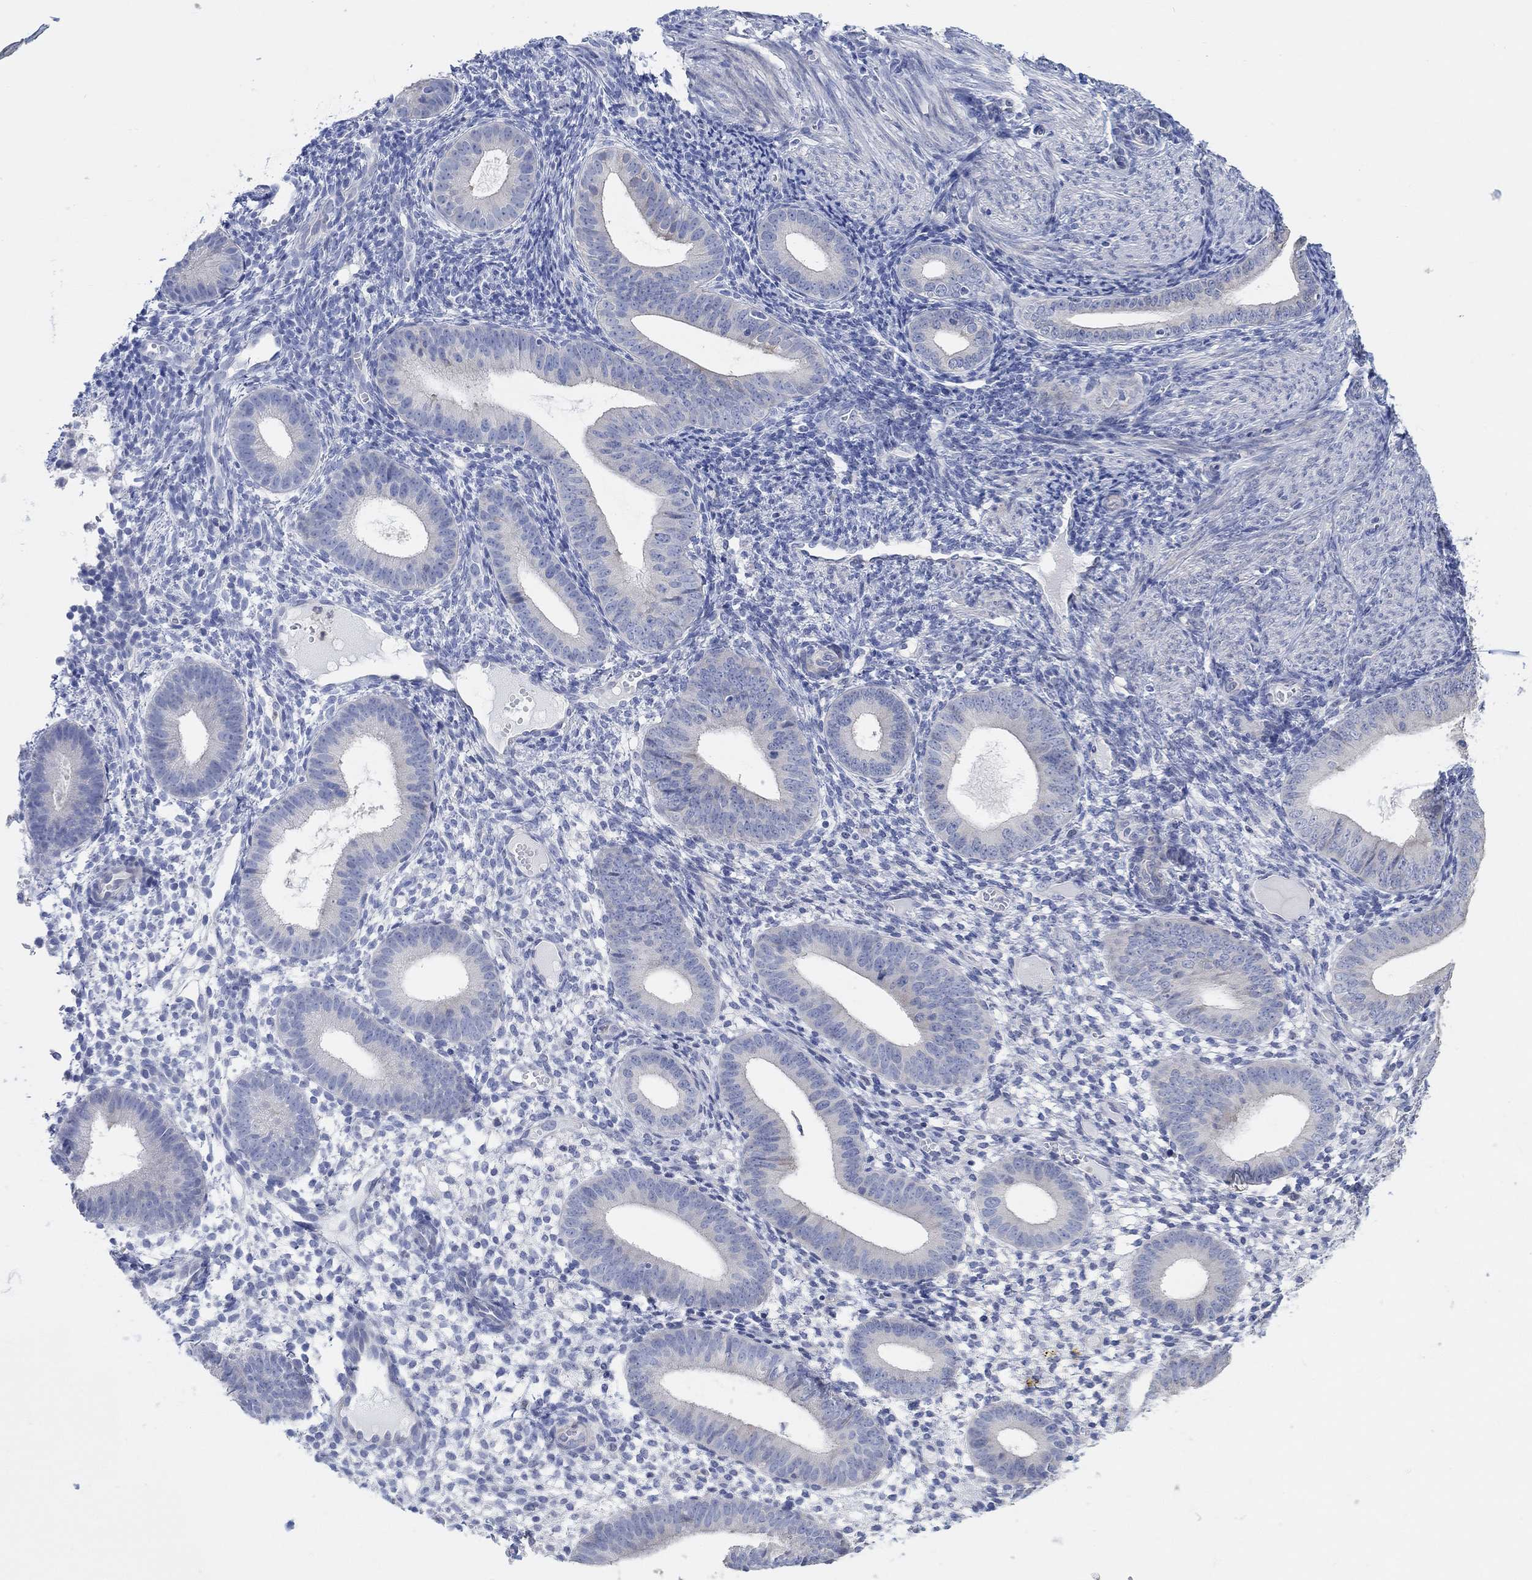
{"staining": {"intensity": "negative", "quantity": "none", "location": "none"}, "tissue": "endometrium", "cell_type": "Cells in endometrial stroma", "image_type": "normal", "snomed": [{"axis": "morphology", "description": "Normal tissue, NOS"}, {"axis": "topography", "description": "Endometrium"}], "caption": "Immunohistochemical staining of normal human endometrium shows no significant staining in cells in endometrial stroma. Nuclei are stained in blue.", "gene": "NLRP14", "patient": {"sex": "female", "age": 39}}